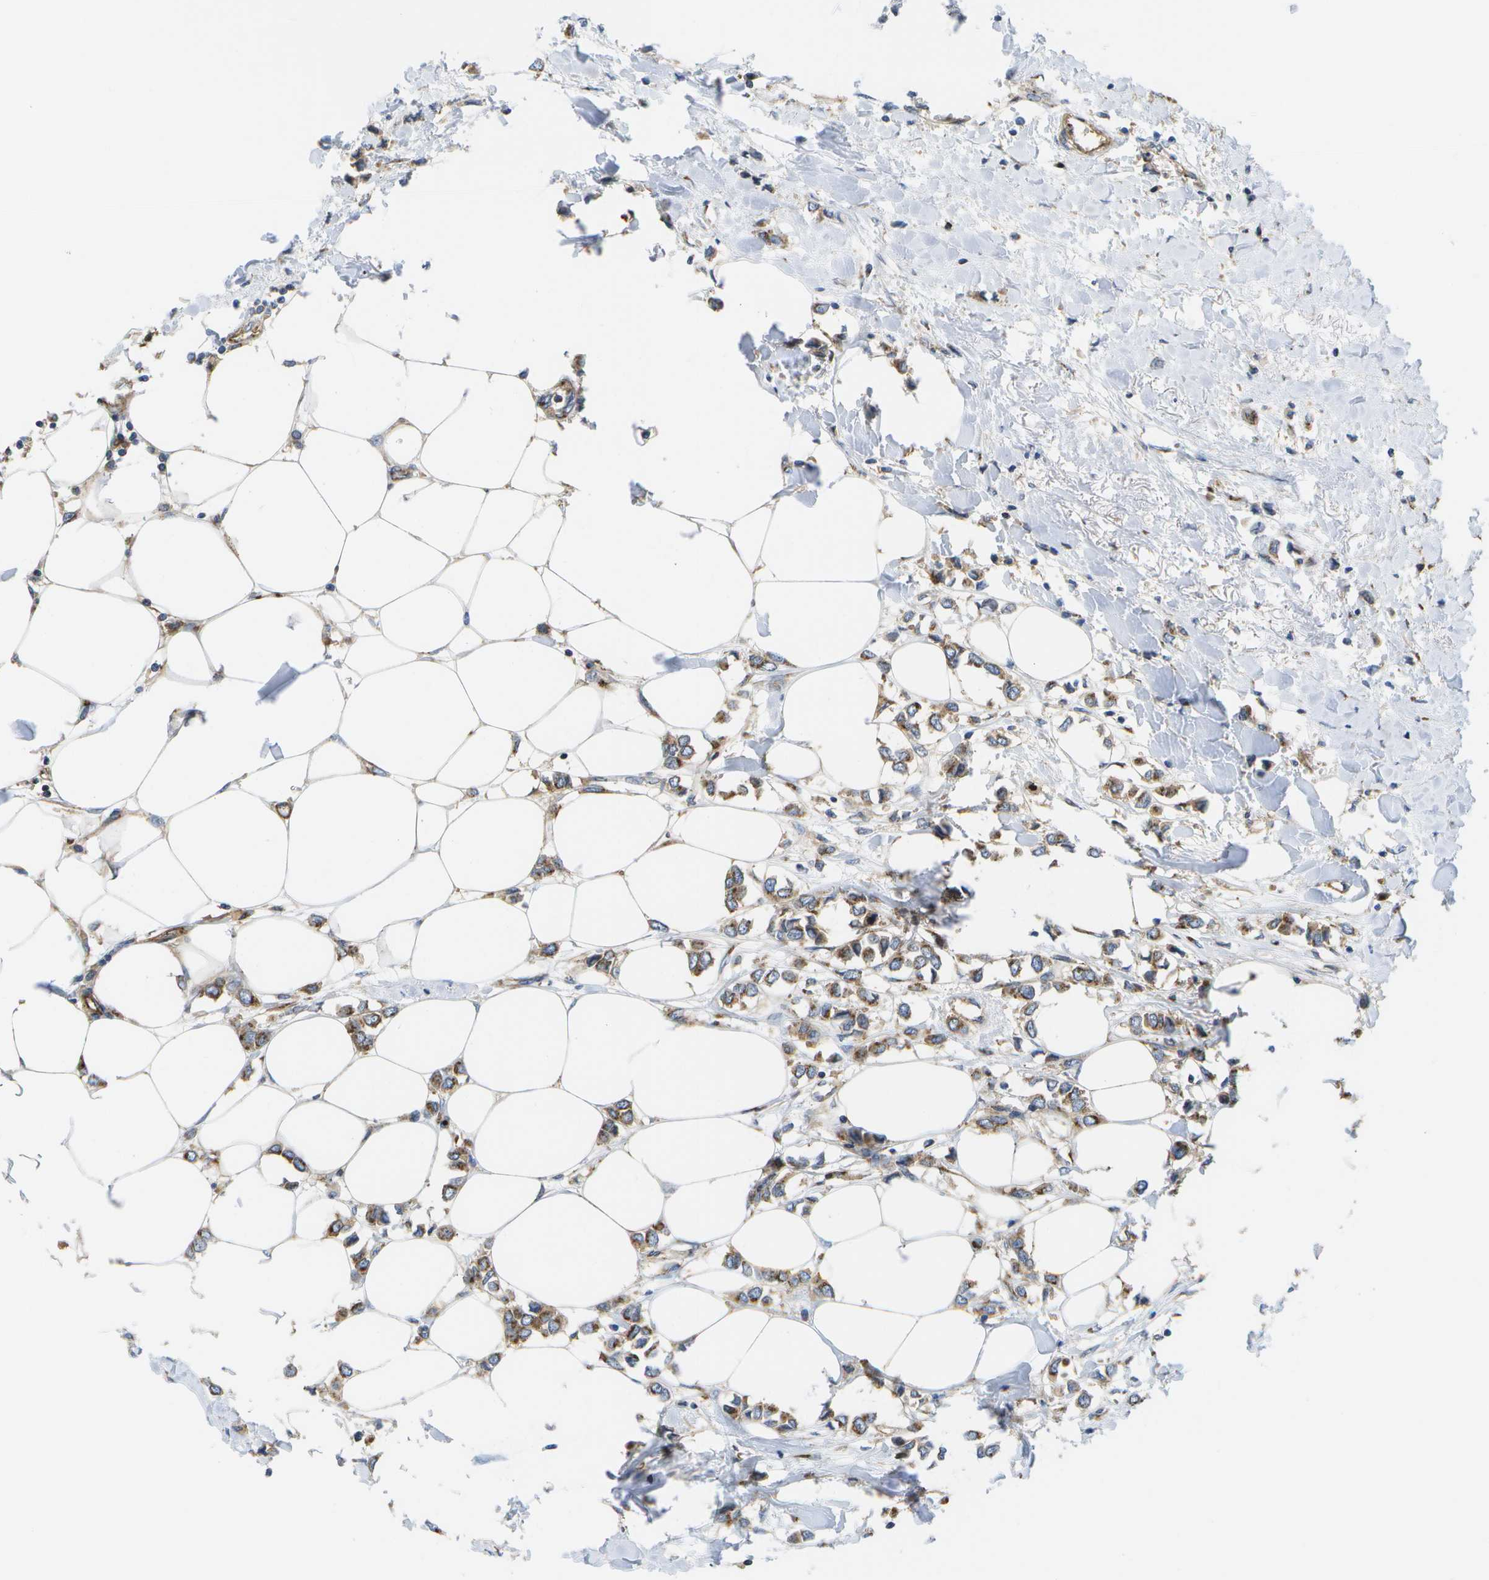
{"staining": {"intensity": "moderate", "quantity": ">75%", "location": "cytoplasmic/membranous"}, "tissue": "breast cancer", "cell_type": "Tumor cells", "image_type": "cancer", "snomed": [{"axis": "morphology", "description": "Lobular carcinoma"}, {"axis": "topography", "description": "Breast"}], "caption": "Breast cancer (lobular carcinoma) stained with a brown dye shows moderate cytoplasmic/membranous positive positivity in about >75% of tumor cells.", "gene": "BST2", "patient": {"sex": "female", "age": 51}}